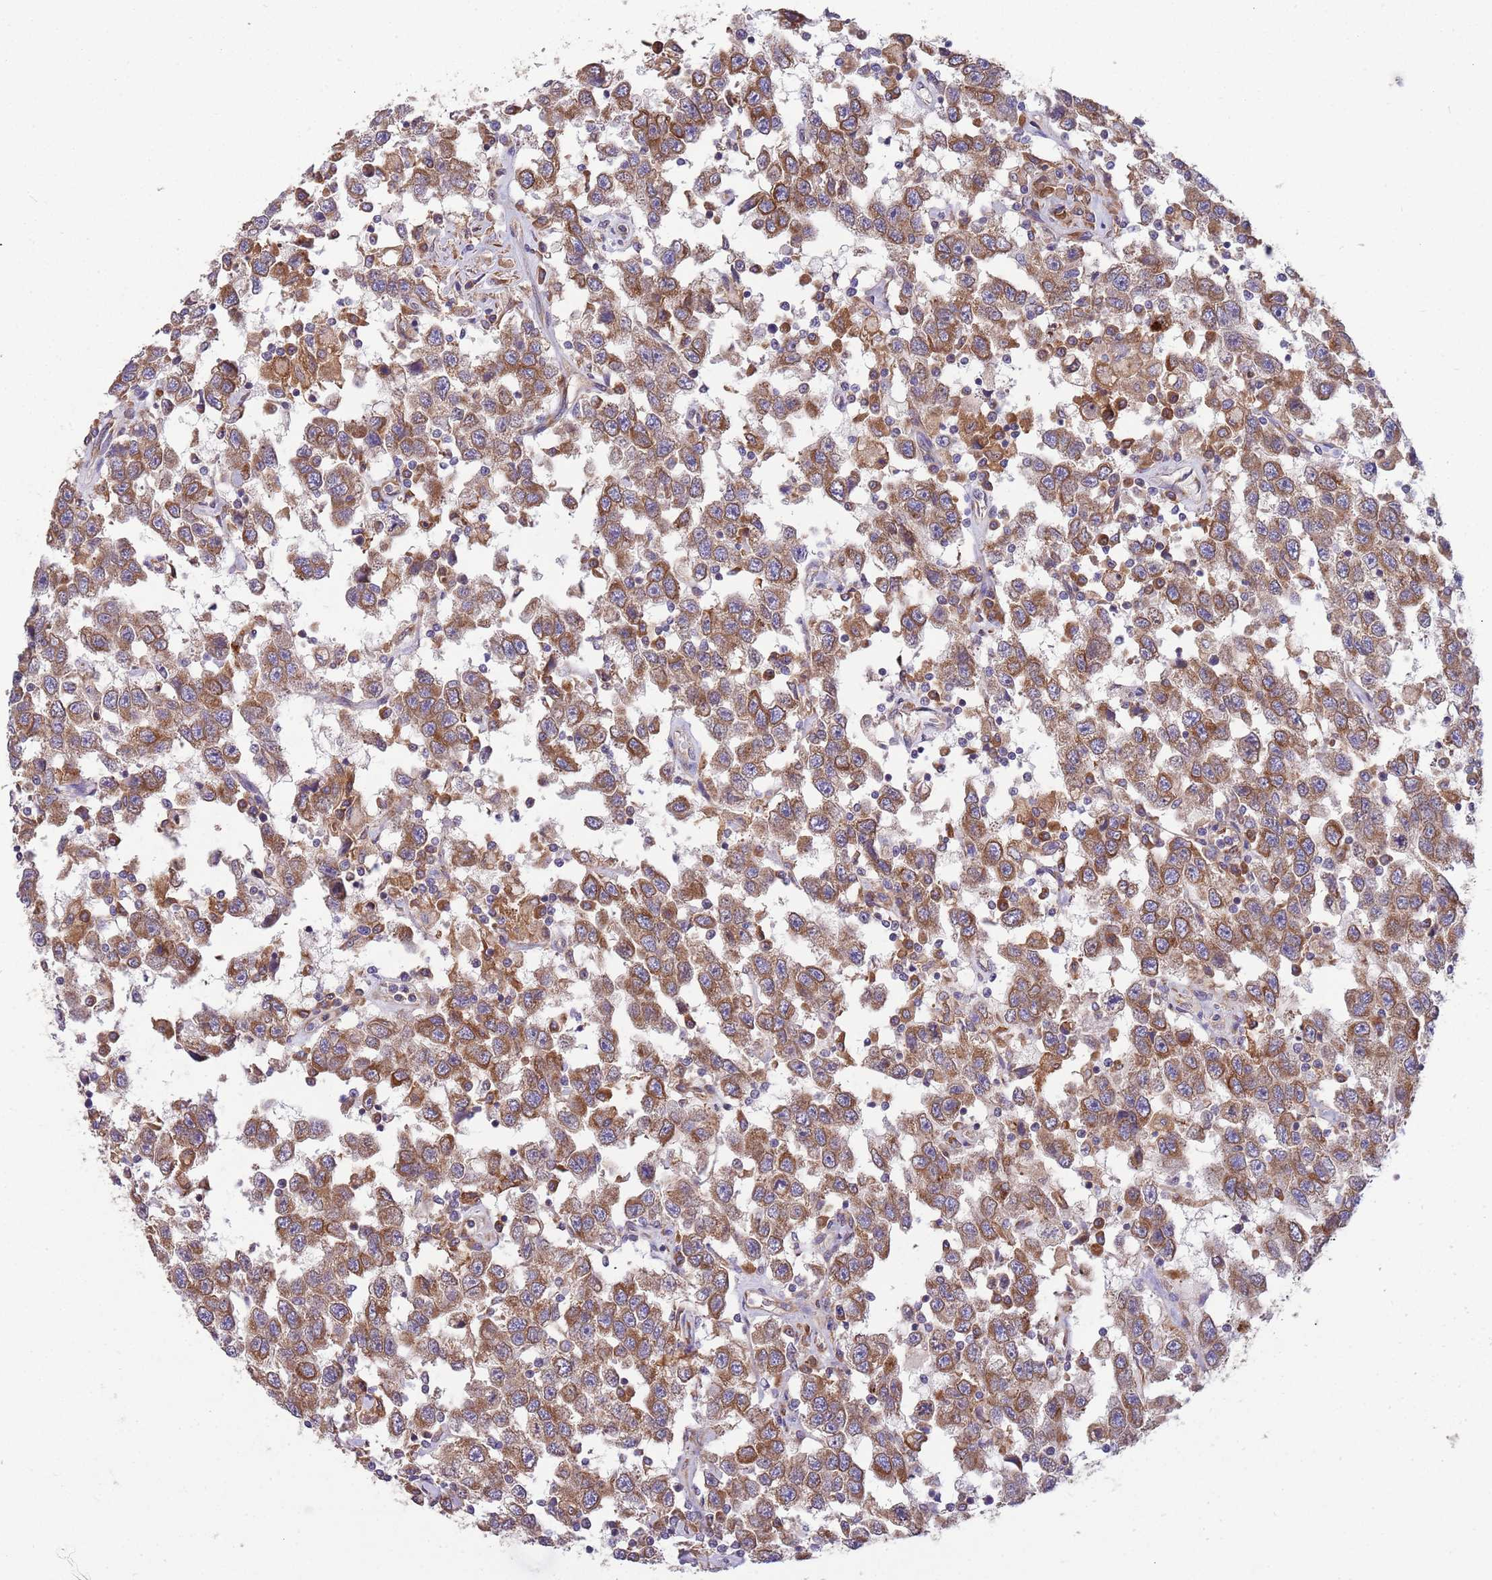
{"staining": {"intensity": "moderate", "quantity": ">75%", "location": "cytoplasmic/membranous"}, "tissue": "testis cancer", "cell_type": "Tumor cells", "image_type": "cancer", "snomed": [{"axis": "morphology", "description": "Seminoma, NOS"}, {"axis": "topography", "description": "Testis"}], "caption": "High-power microscopy captured an IHC photomicrograph of testis cancer (seminoma), revealing moderate cytoplasmic/membranous expression in approximately >75% of tumor cells. (DAB (3,3'-diaminobenzidine) IHC with brightfield microscopy, high magnification).", "gene": "ARMCX6", "patient": {"sex": "male", "age": 41}}